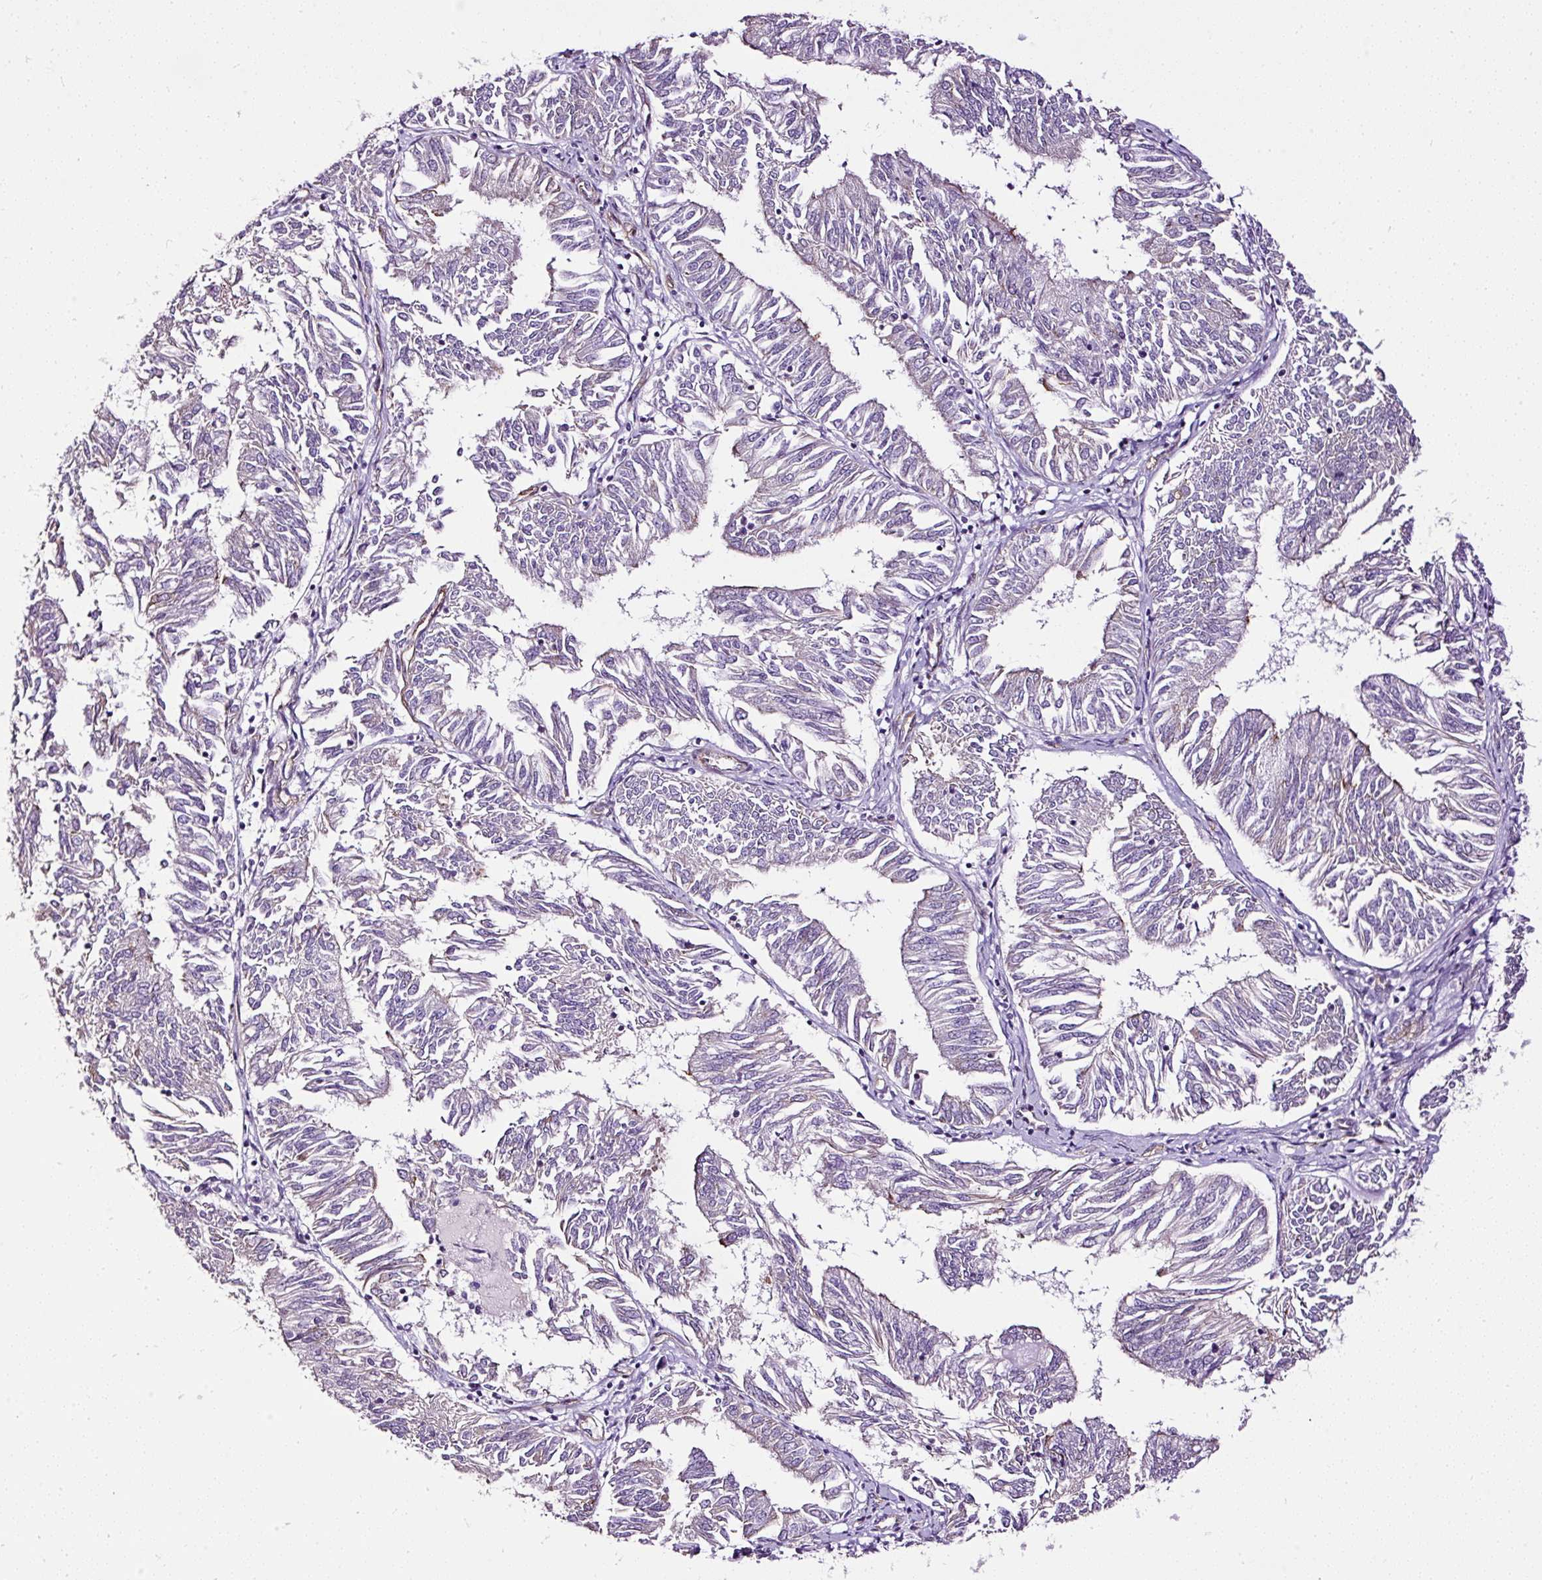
{"staining": {"intensity": "negative", "quantity": "none", "location": "none"}, "tissue": "endometrial cancer", "cell_type": "Tumor cells", "image_type": "cancer", "snomed": [{"axis": "morphology", "description": "Adenocarcinoma, NOS"}, {"axis": "topography", "description": "Endometrium"}], "caption": "The photomicrograph demonstrates no significant staining in tumor cells of endometrial adenocarcinoma. (DAB (3,3'-diaminobenzidine) immunohistochemistry with hematoxylin counter stain).", "gene": "MAGEB16", "patient": {"sex": "female", "age": 58}}